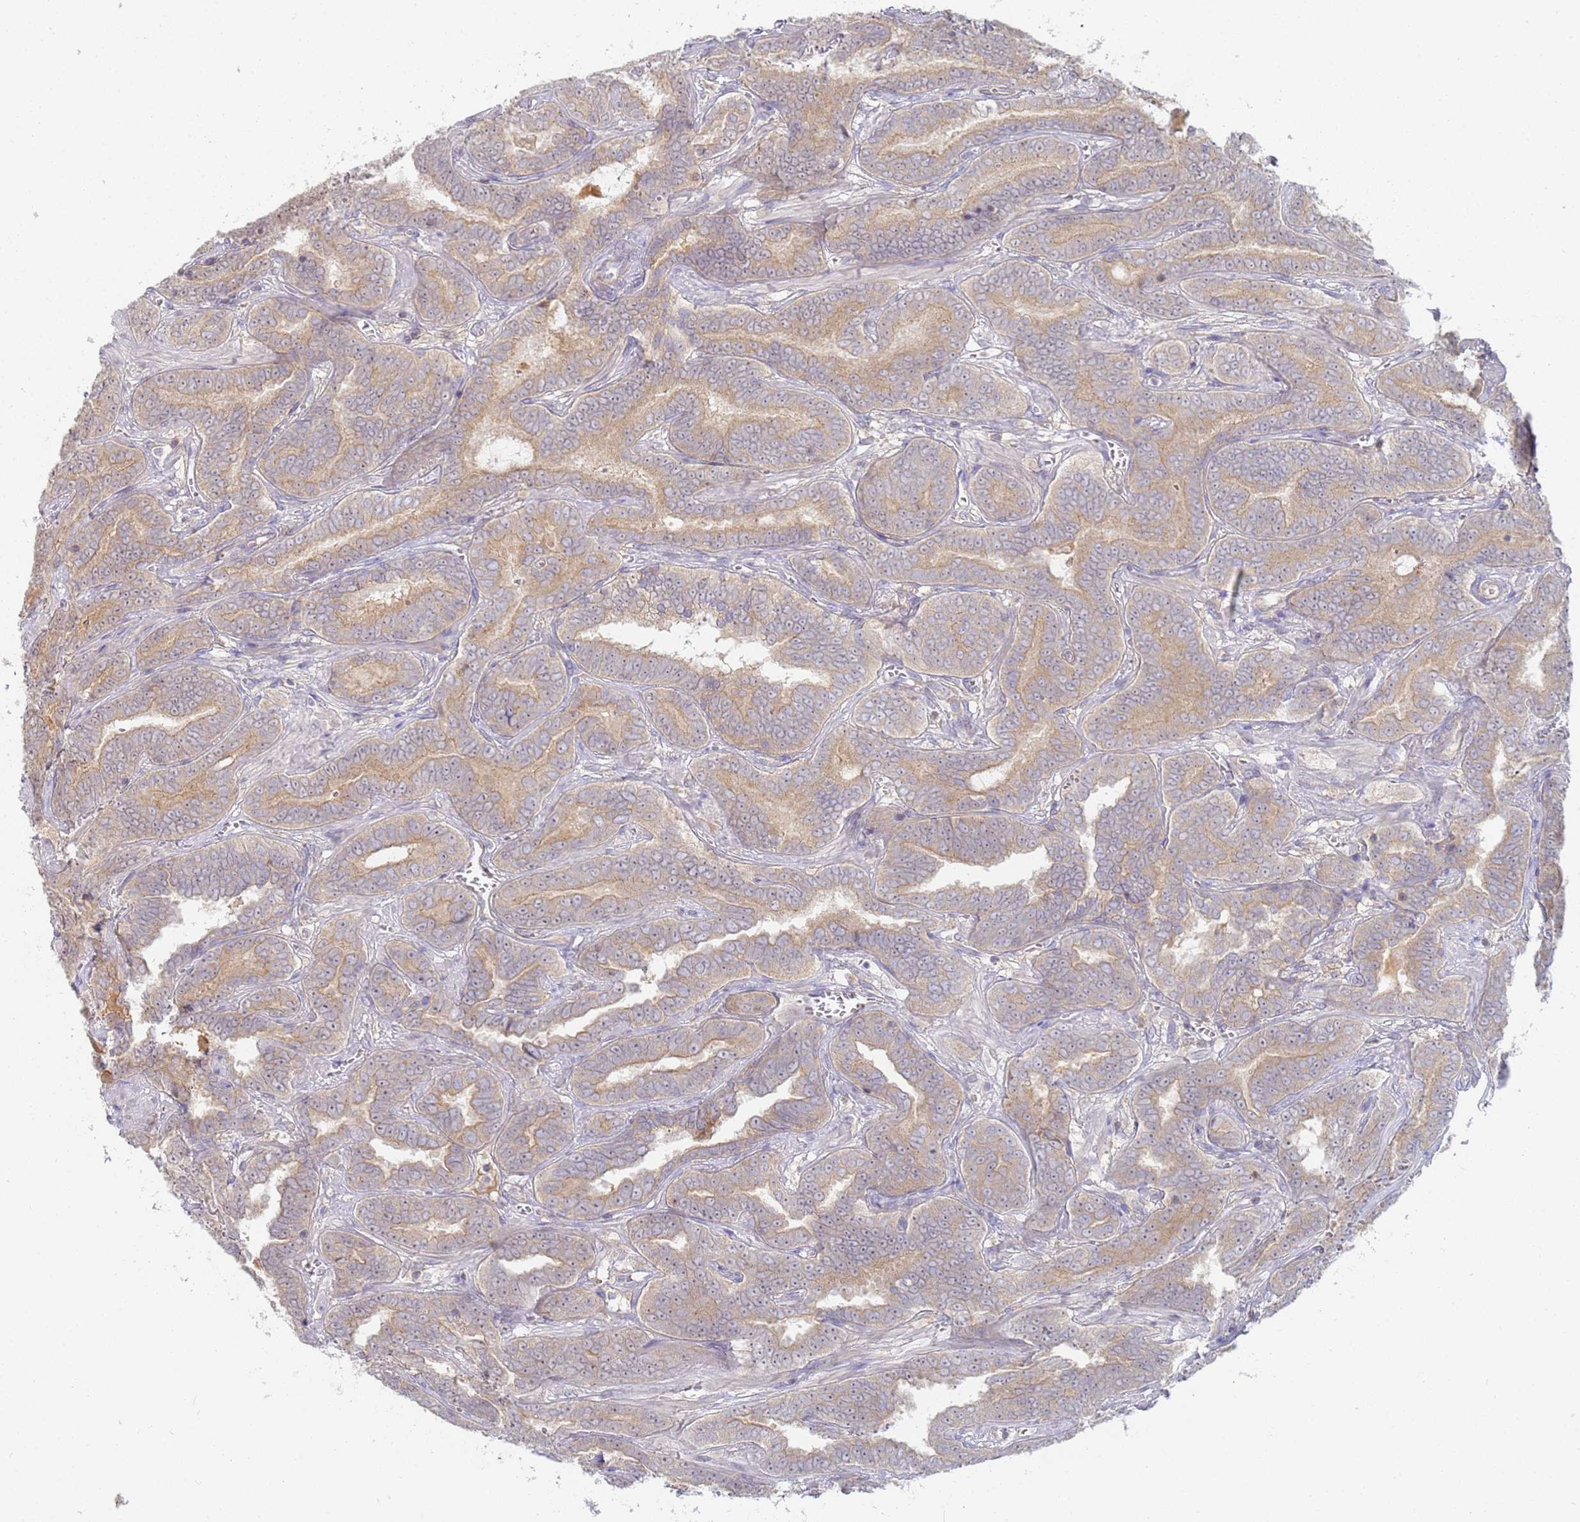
{"staining": {"intensity": "weak", "quantity": "25%-75%", "location": "cytoplasmic/membranous"}, "tissue": "prostate cancer", "cell_type": "Tumor cells", "image_type": "cancer", "snomed": [{"axis": "morphology", "description": "Adenocarcinoma, High grade"}, {"axis": "topography", "description": "Prostate"}], "caption": "Prostate cancer stained with a protein marker shows weak staining in tumor cells.", "gene": "SHARPIN", "patient": {"sex": "male", "age": 67}}